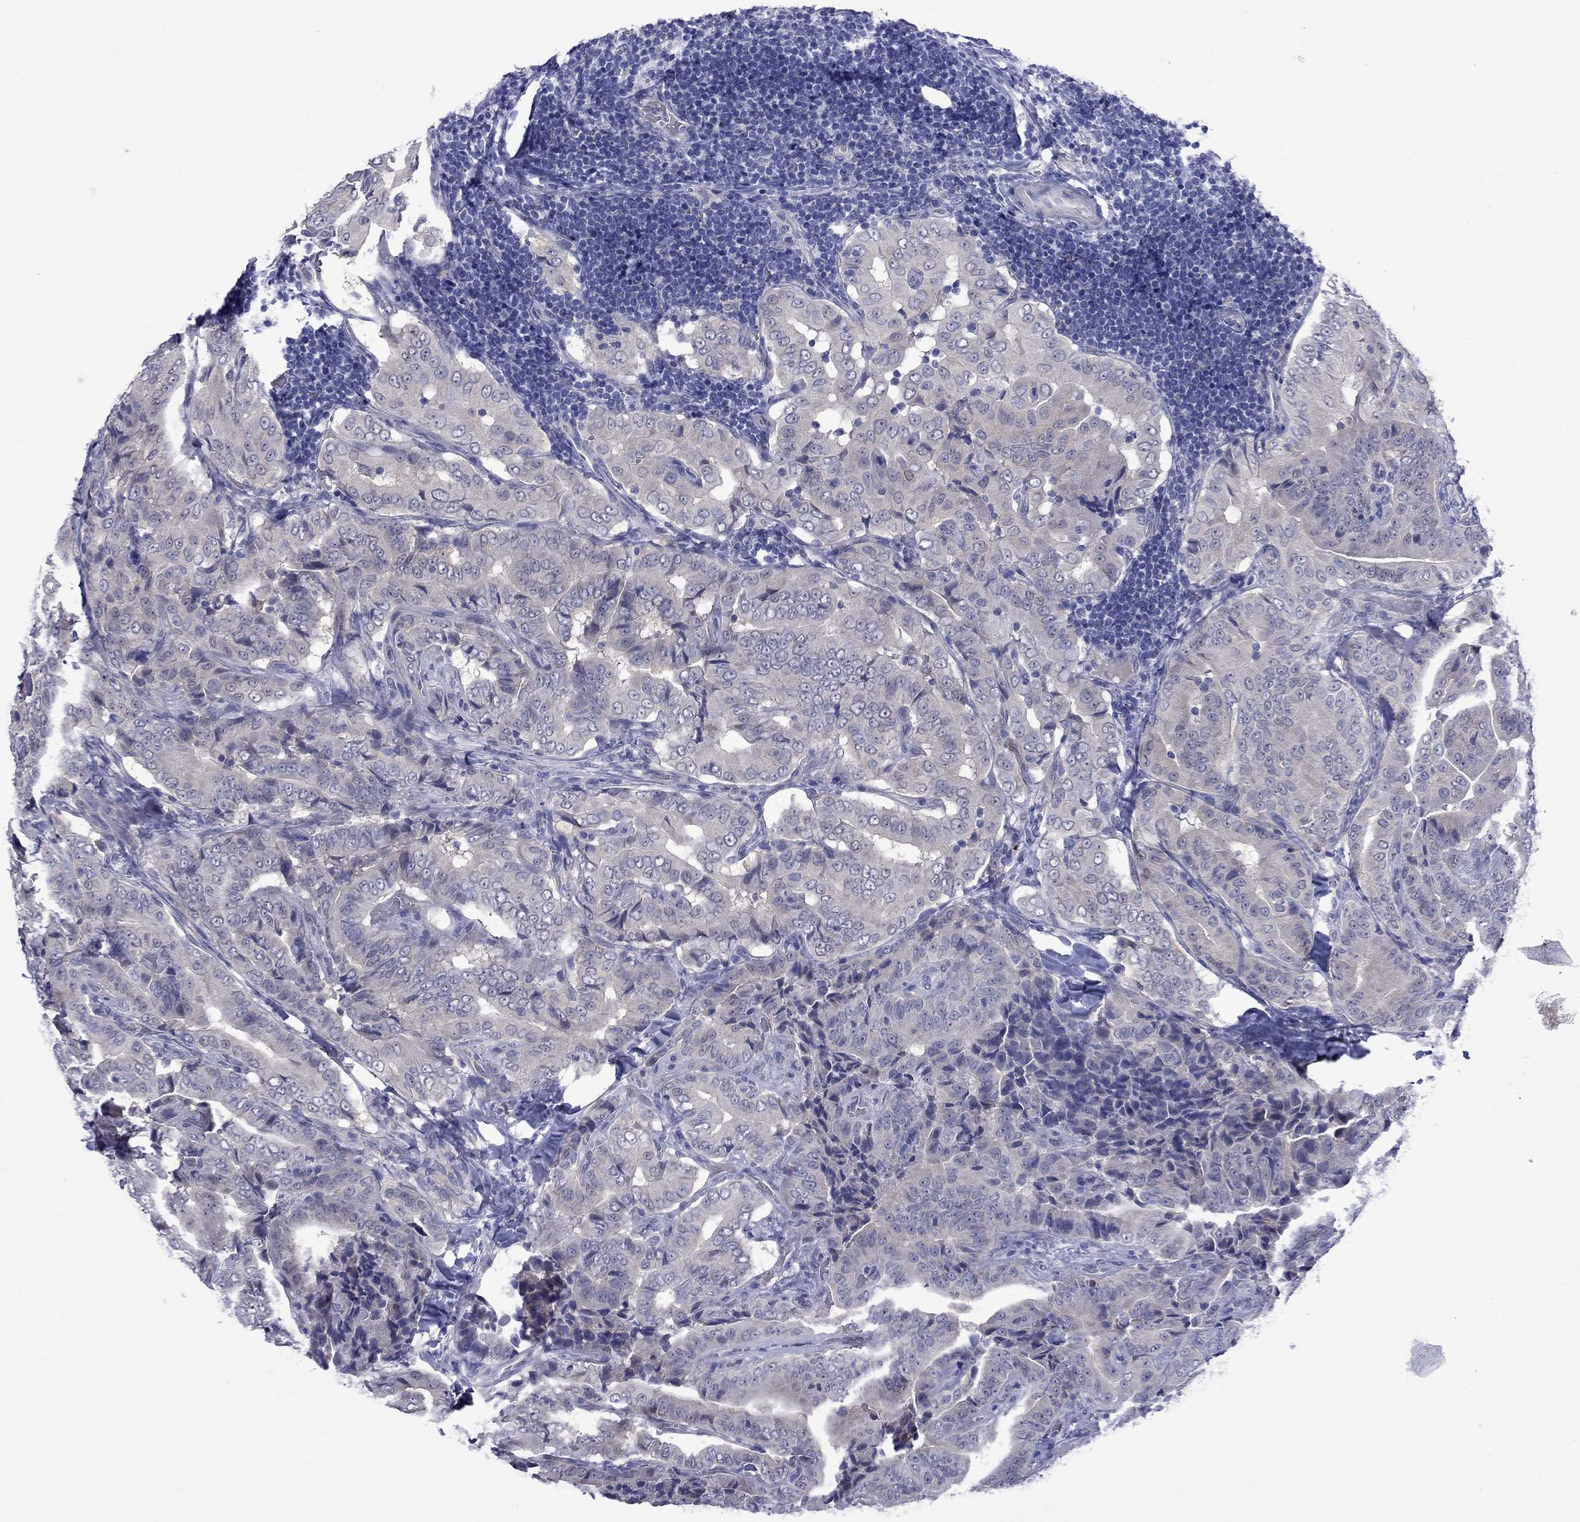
{"staining": {"intensity": "negative", "quantity": "none", "location": "none"}, "tissue": "thyroid cancer", "cell_type": "Tumor cells", "image_type": "cancer", "snomed": [{"axis": "morphology", "description": "Papillary adenocarcinoma, NOS"}, {"axis": "topography", "description": "Thyroid gland"}], "caption": "DAB (3,3'-diaminobenzidine) immunohistochemical staining of thyroid cancer displays no significant staining in tumor cells.", "gene": "CTNNBIP1", "patient": {"sex": "male", "age": 61}}